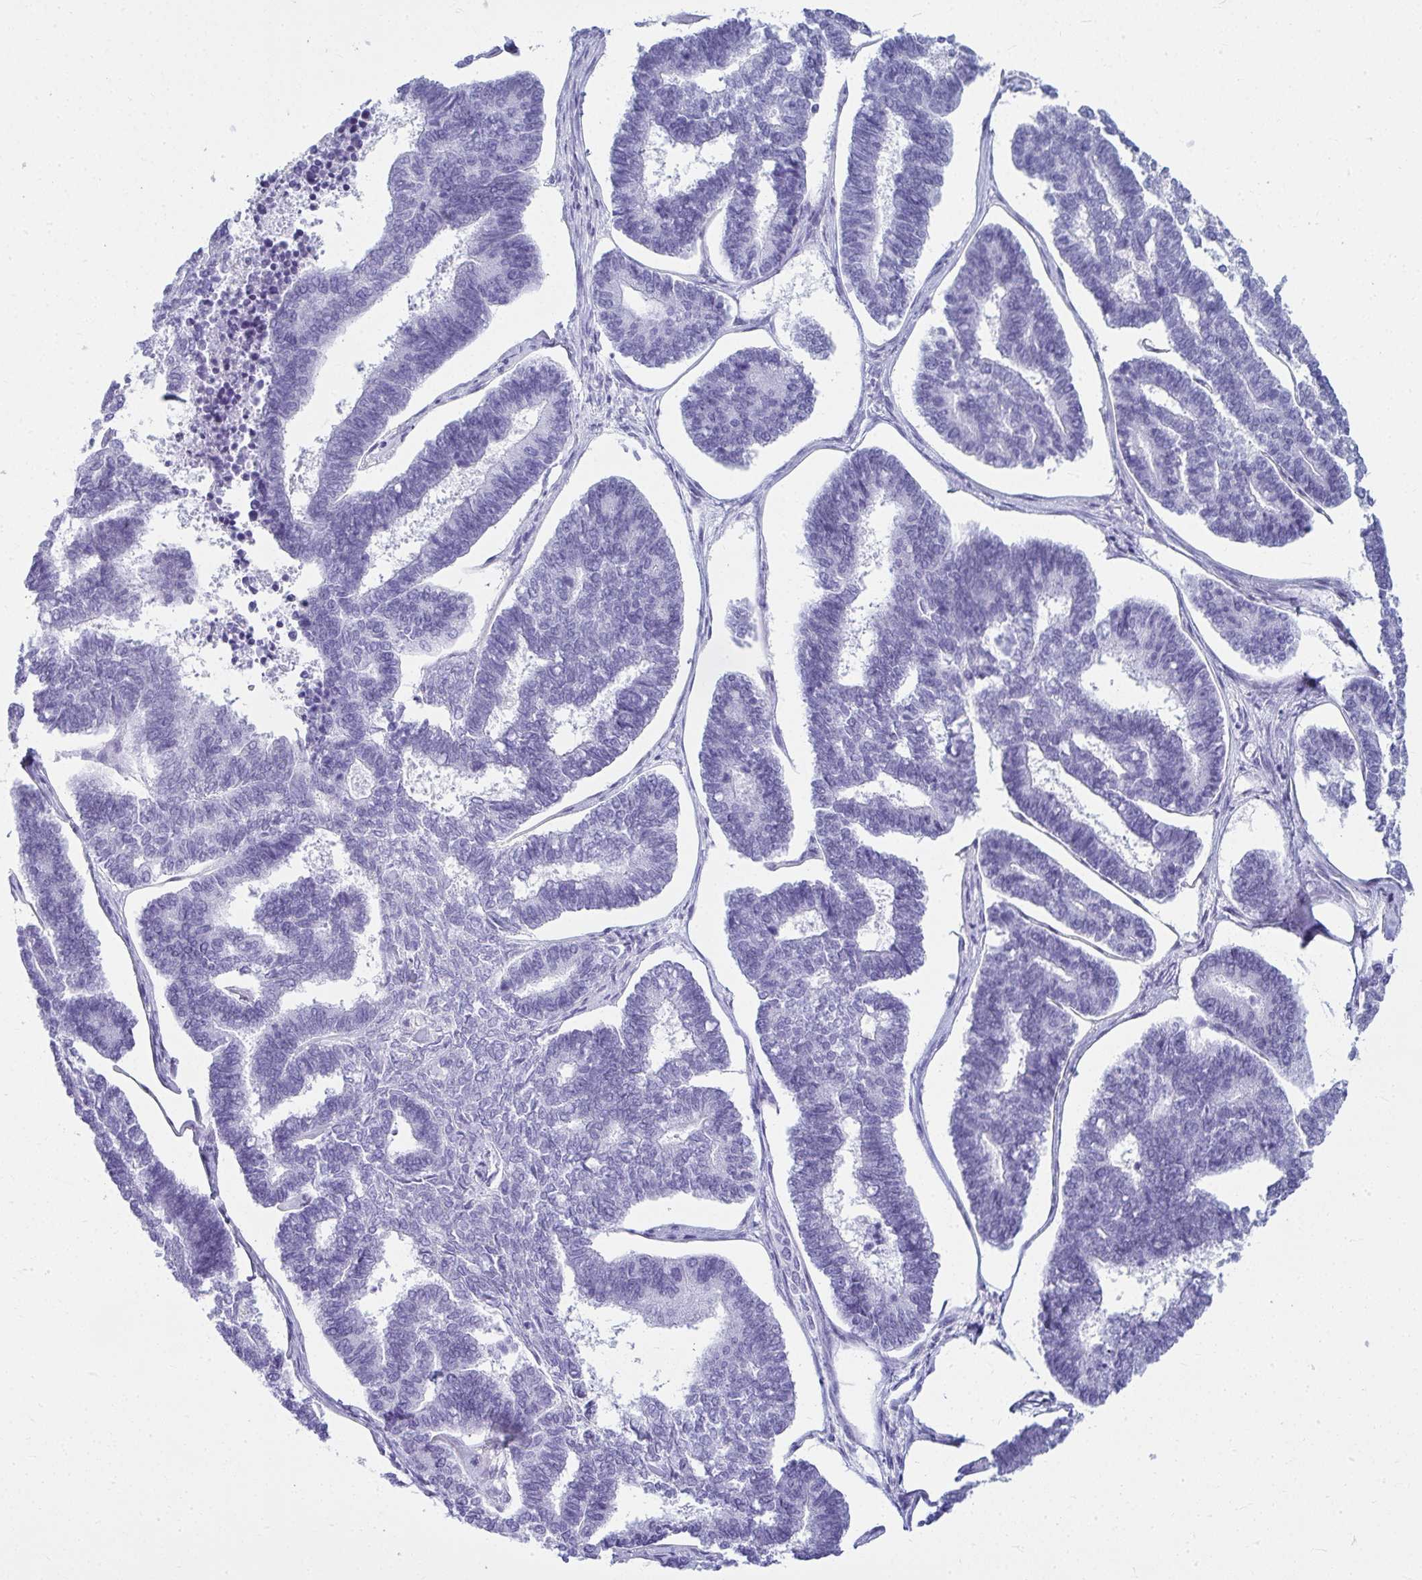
{"staining": {"intensity": "negative", "quantity": "none", "location": "none"}, "tissue": "endometrial cancer", "cell_type": "Tumor cells", "image_type": "cancer", "snomed": [{"axis": "morphology", "description": "Adenocarcinoma, NOS"}, {"axis": "topography", "description": "Endometrium"}], "caption": "Tumor cells show no significant staining in adenocarcinoma (endometrial).", "gene": "CLGN", "patient": {"sex": "female", "age": 70}}